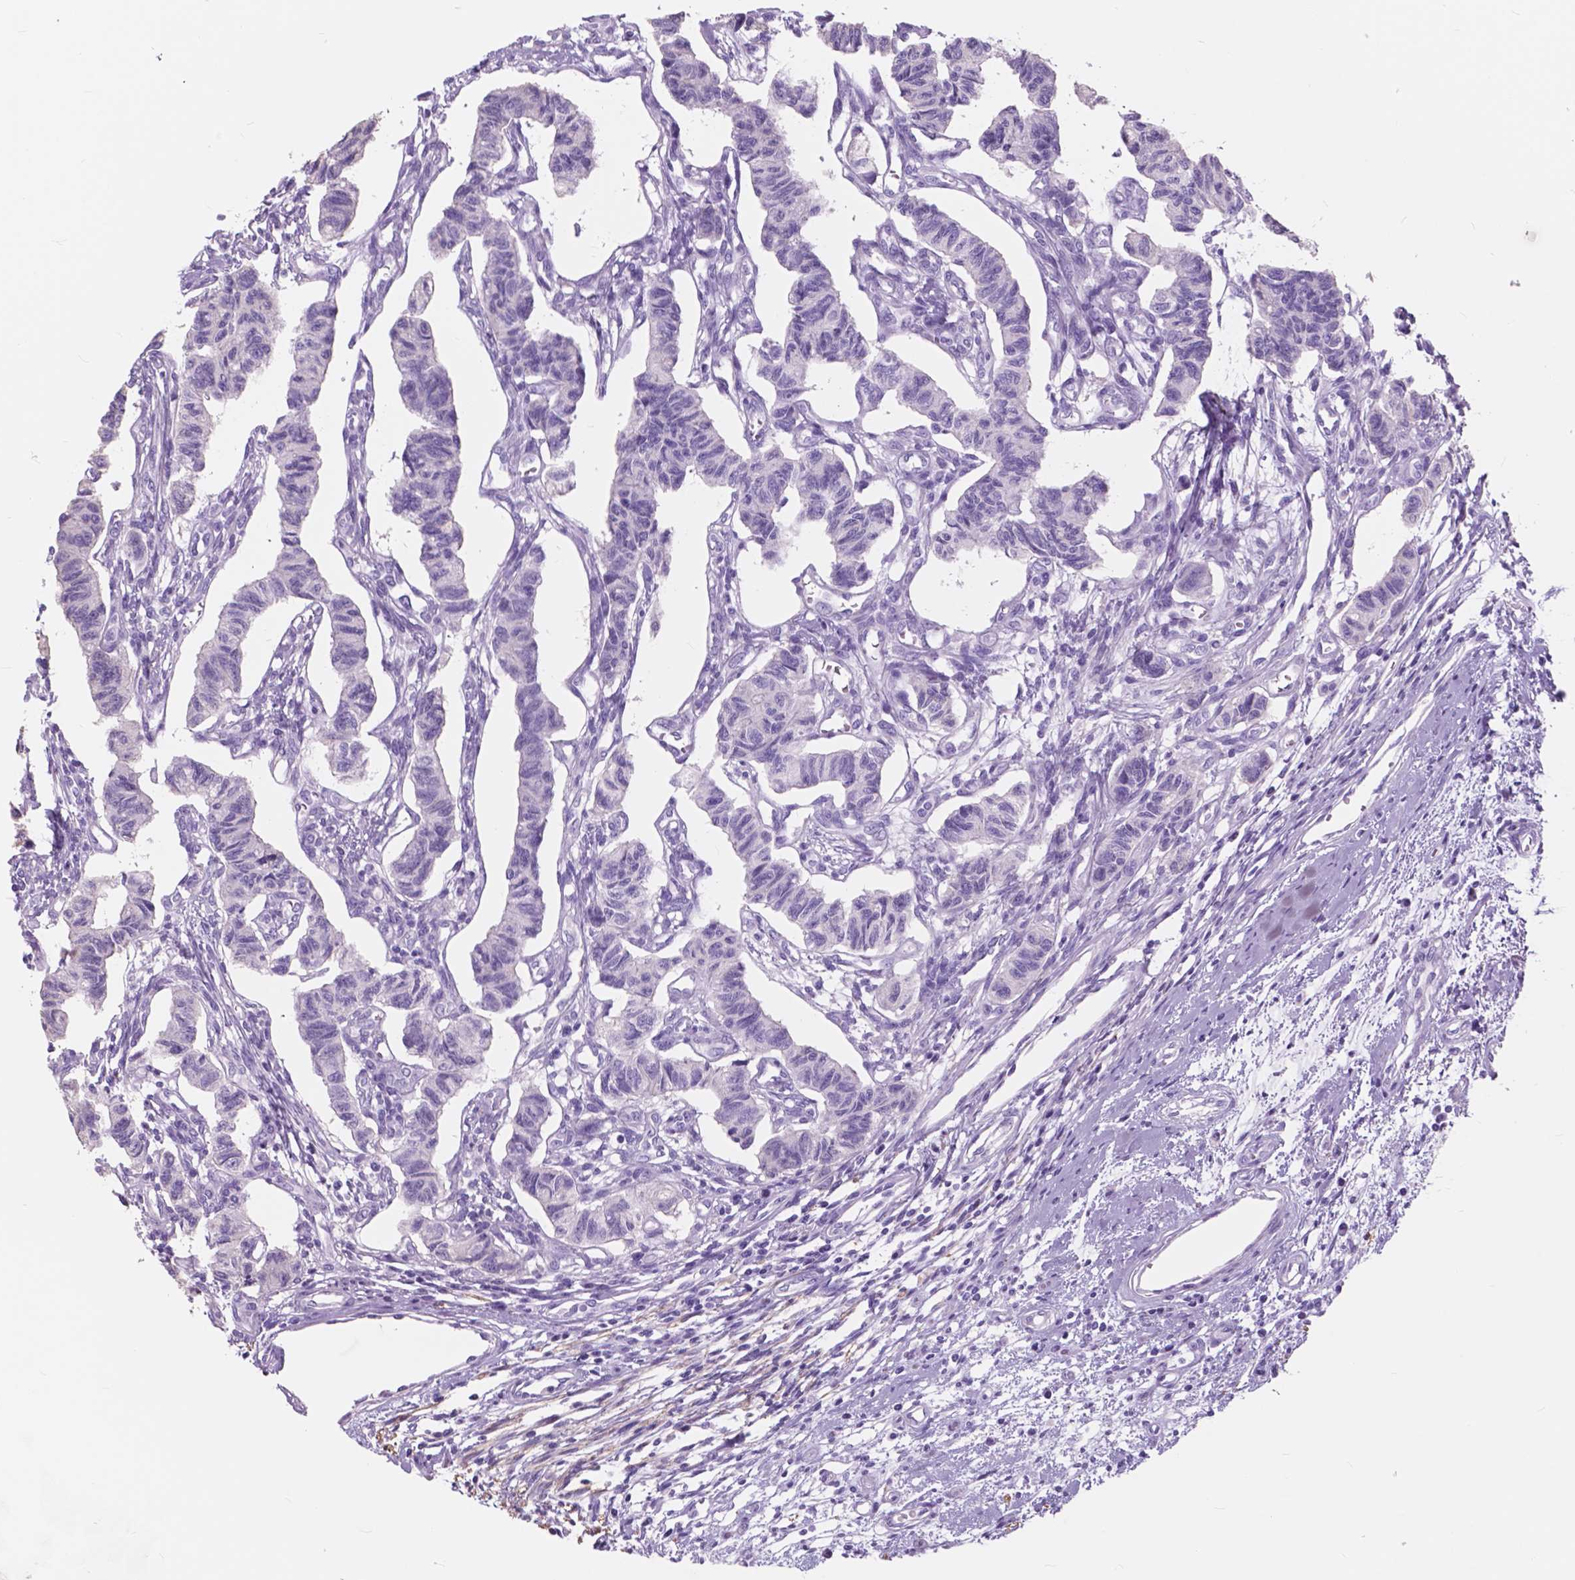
{"staining": {"intensity": "negative", "quantity": "none", "location": "none"}, "tissue": "carcinoid", "cell_type": "Tumor cells", "image_type": "cancer", "snomed": [{"axis": "morphology", "description": "Carcinoid, malignant, NOS"}, {"axis": "topography", "description": "Kidney"}], "caption": "Tumor cells are negative for protein expression in human carcinoid (malignant).", "gene": "FXYD2", "patient": {"sex": "female", "age": 41}}